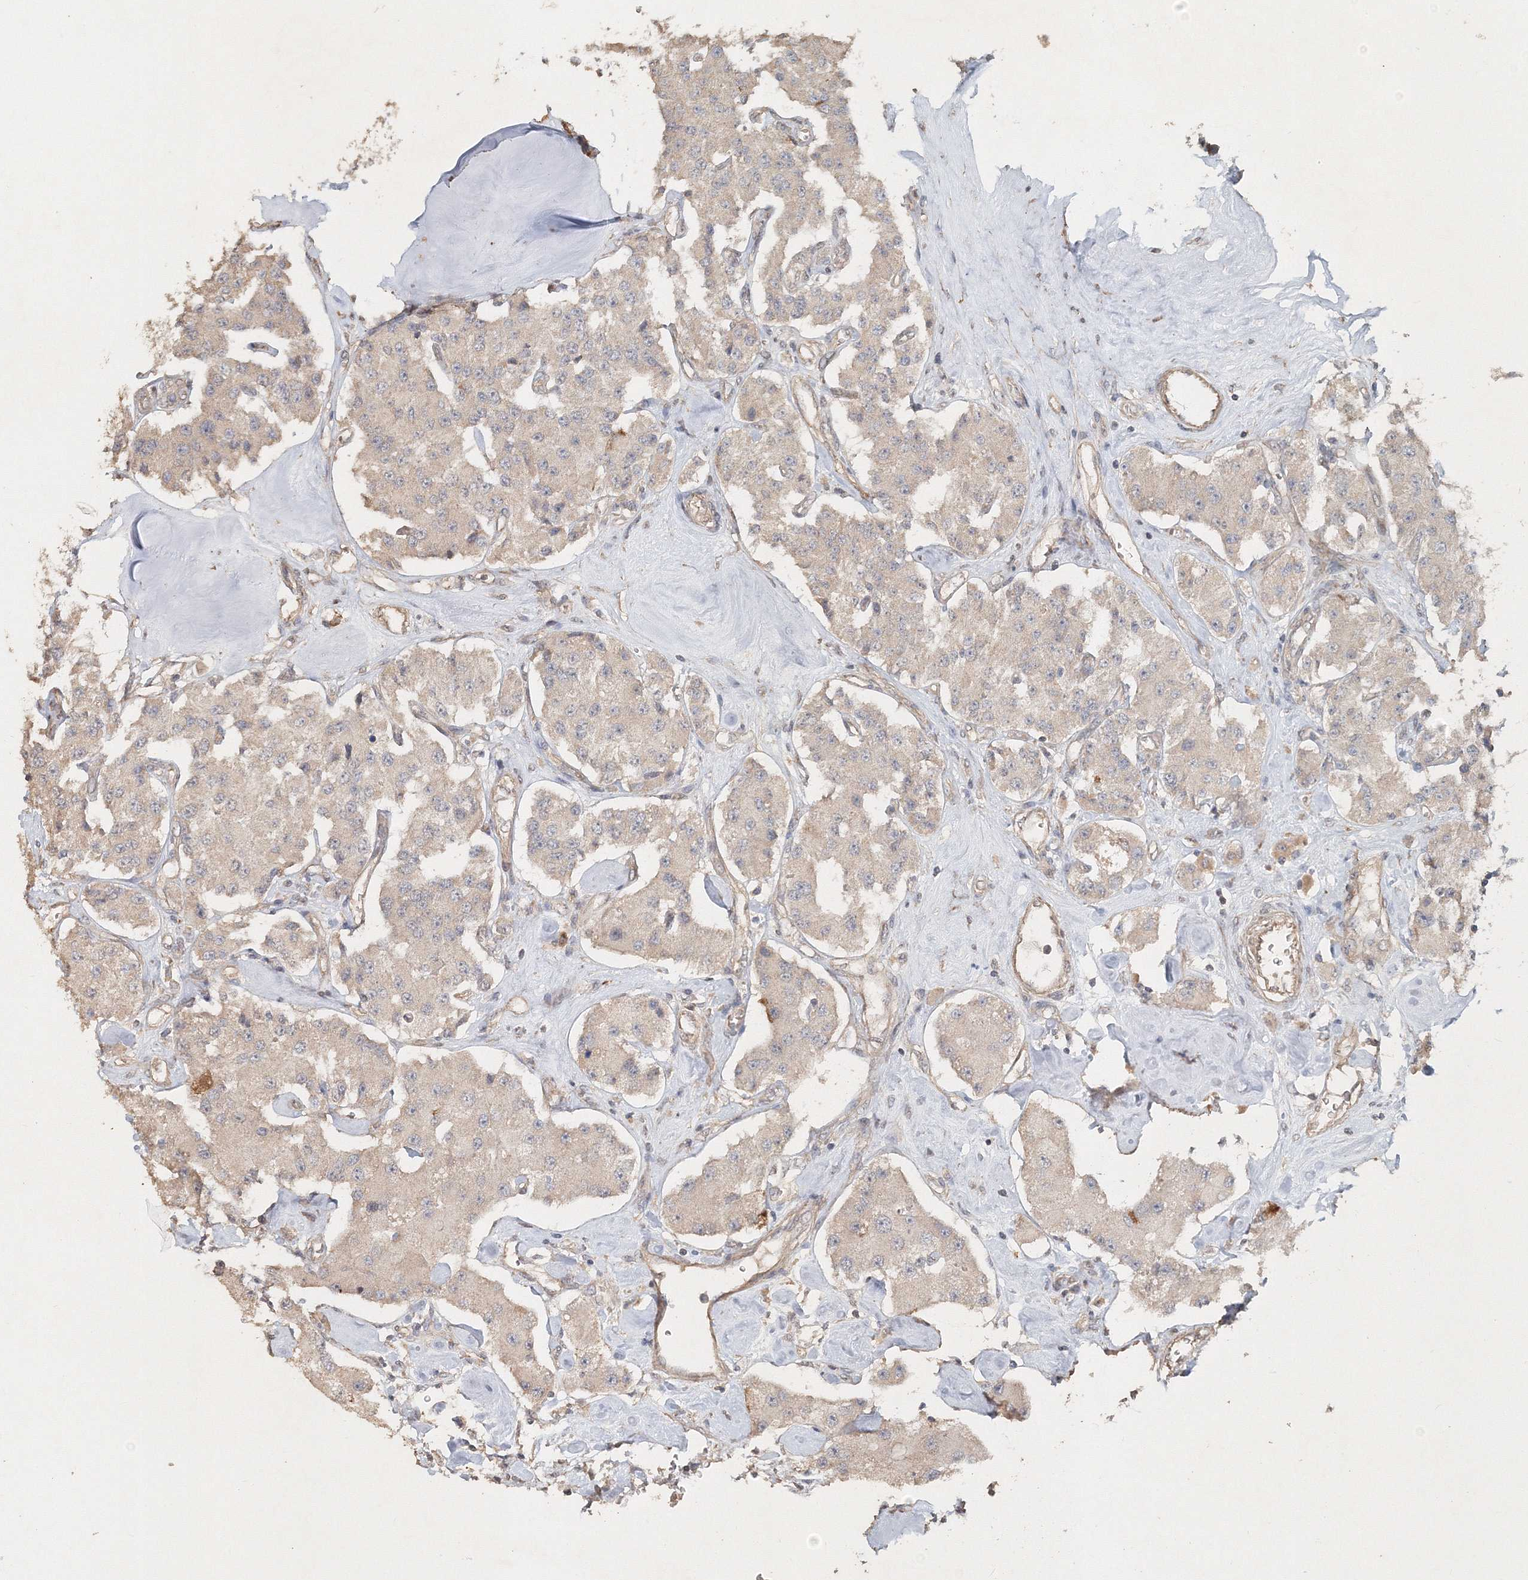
{"staining": {"intensity": "negative", "quantity": "none", "location": "none"}, "tissue": "carcinoid", "cell_type": "Tumor cells", "image_type": "cancer", "snomed": [{"axis": "morphology", "description": "Carcinoid, malignant, NOS"}, {"axis": "topography", "description": "Pancreas"}], "caption": "Tumor cells are negative for protein expression in human malignant carcinoid.", "gene": "NALF2", "patient": {"sex": "male", "age": 41}}